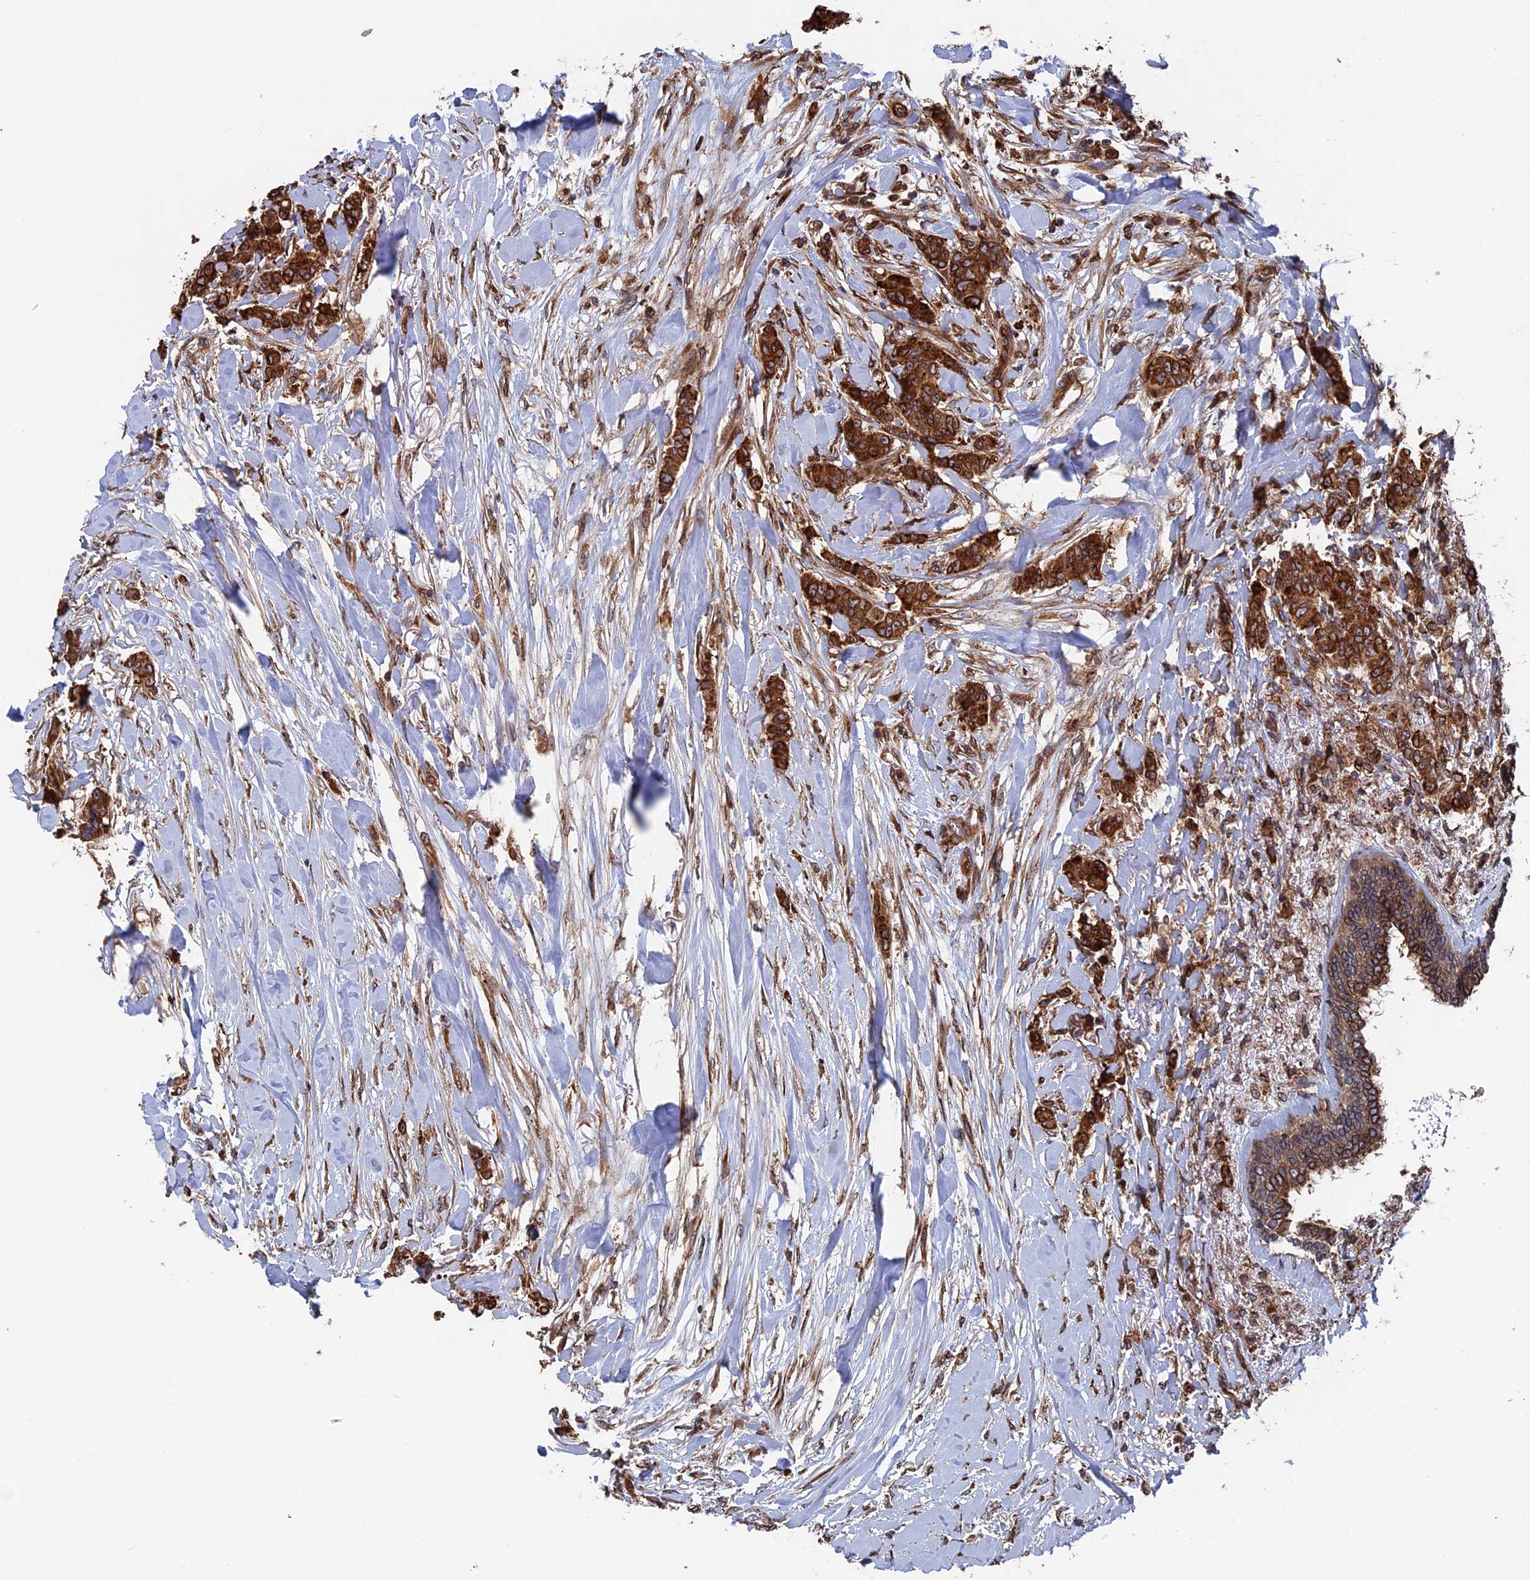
{"staining": {"intensity": "strong", "quantity": ">75%", "location": "cytoplasmic/membranous"}, "tissue": "breast cancer", "cell_type": "Tumor cells", "image_type": "cancer", "snomed": [{"axis": "morphology", "description": "Duct carcinoma"}, {"axis": "topography", "description": "Breast"}], "caption": "Tumor cells show high levels of strong cytoplasmic/membranous staining in approximately >75% of cells in human breast cancer.", "gene": "RPUSD1", "patient": {"sex": "female", "age": 40}}